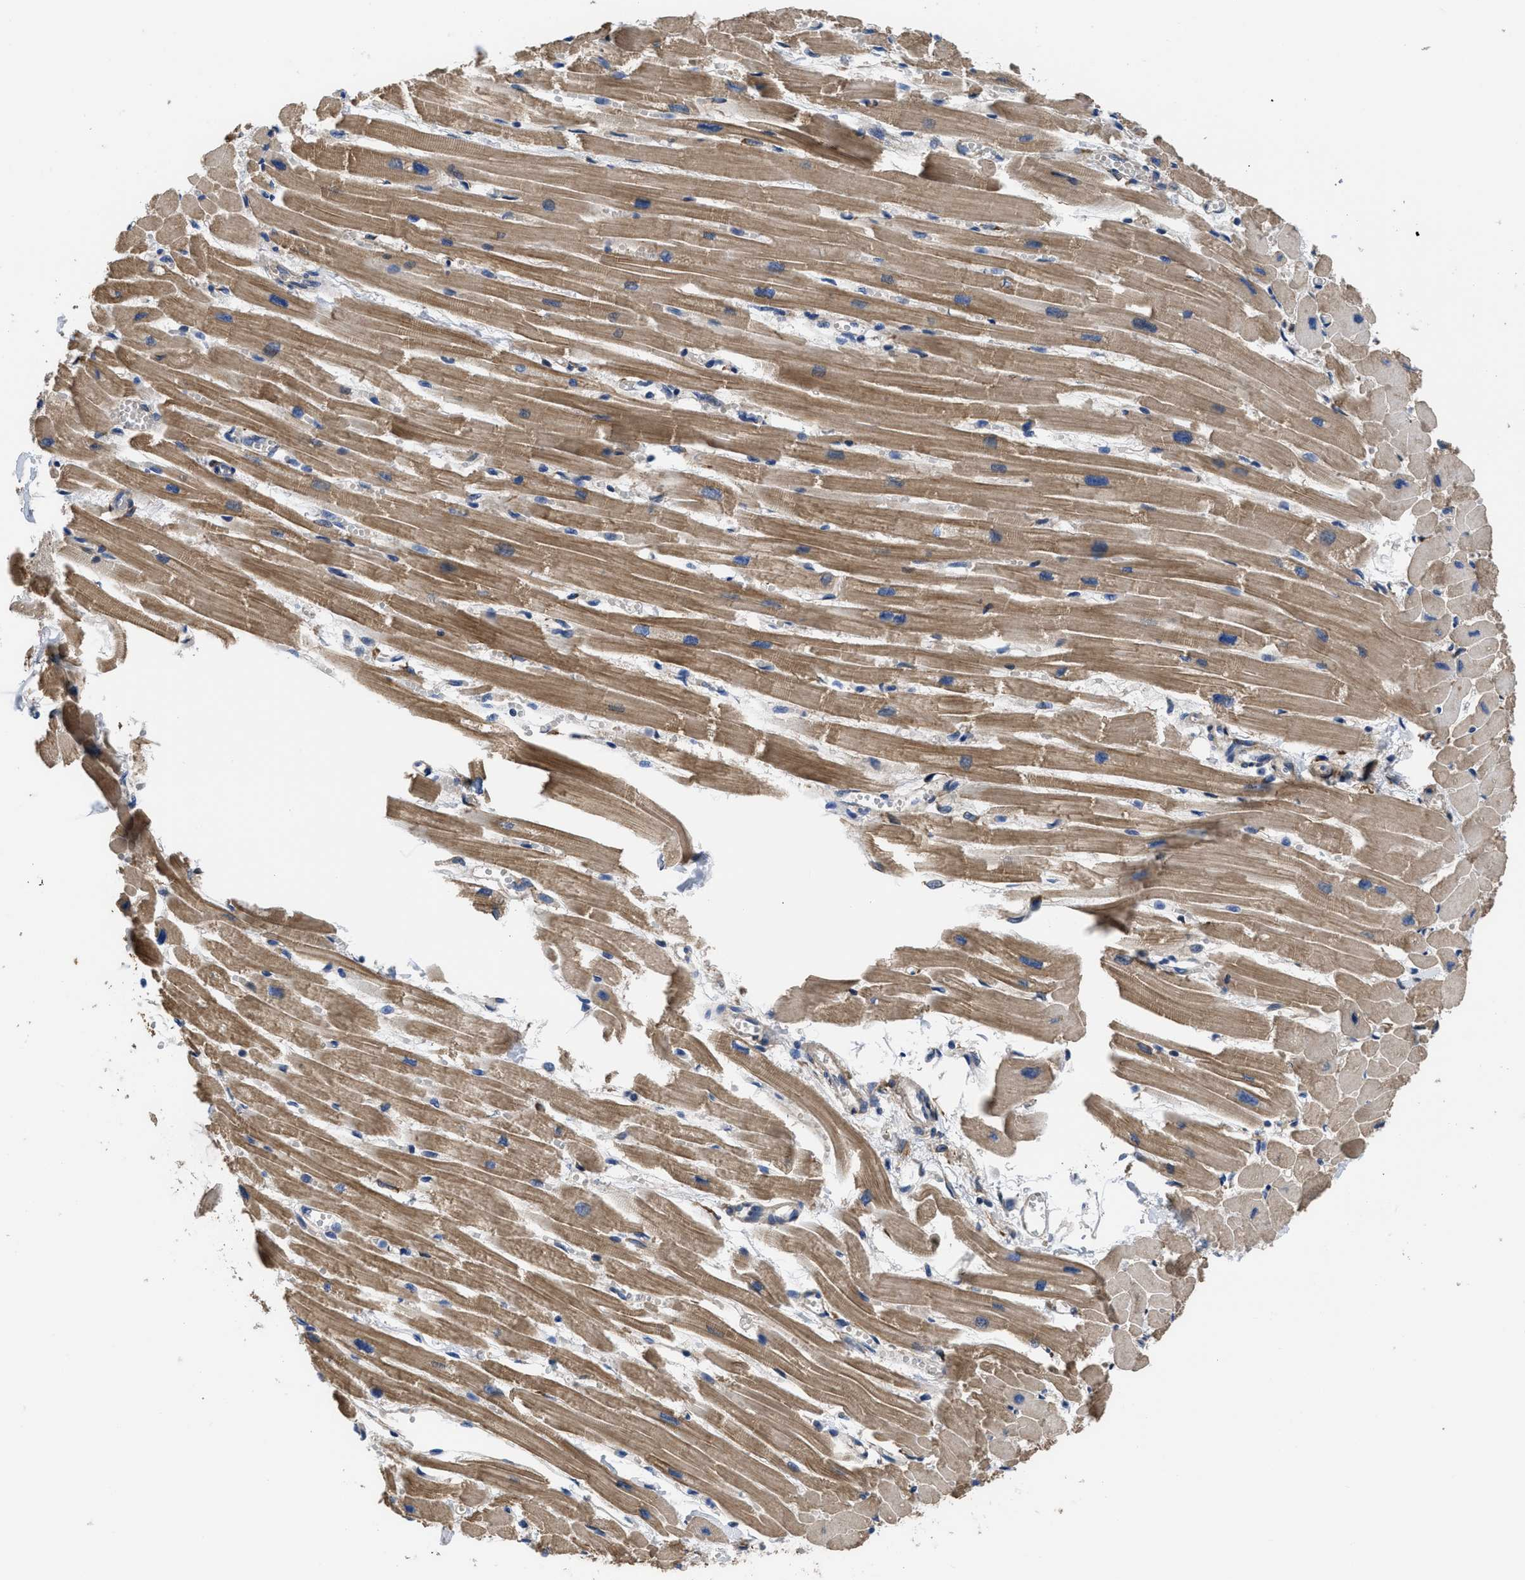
{"staining": {"intensity": "moderate", "quantity": "25%-75%", "location": "cytoplasmic/membranous"}, "tissue": "heart muscle", "cell_type": "Cardiomyocytes", "image_type": "normal", "snomed": [{"axis": "morphology", "description": "Normal tissue, NOS"}, {"axis": "topography", "description": "Heart"}], "caption": "Immunohistochemistry image of unremarkable human heart muscle stained for a protein (brown), which demonstrates medium levels of moderate cytoplasmic/membranous positivity in about 25%-75% of cardiomyocytes.", "gene": "SQLE", "patient": {"sex": "female", "age": 54}}